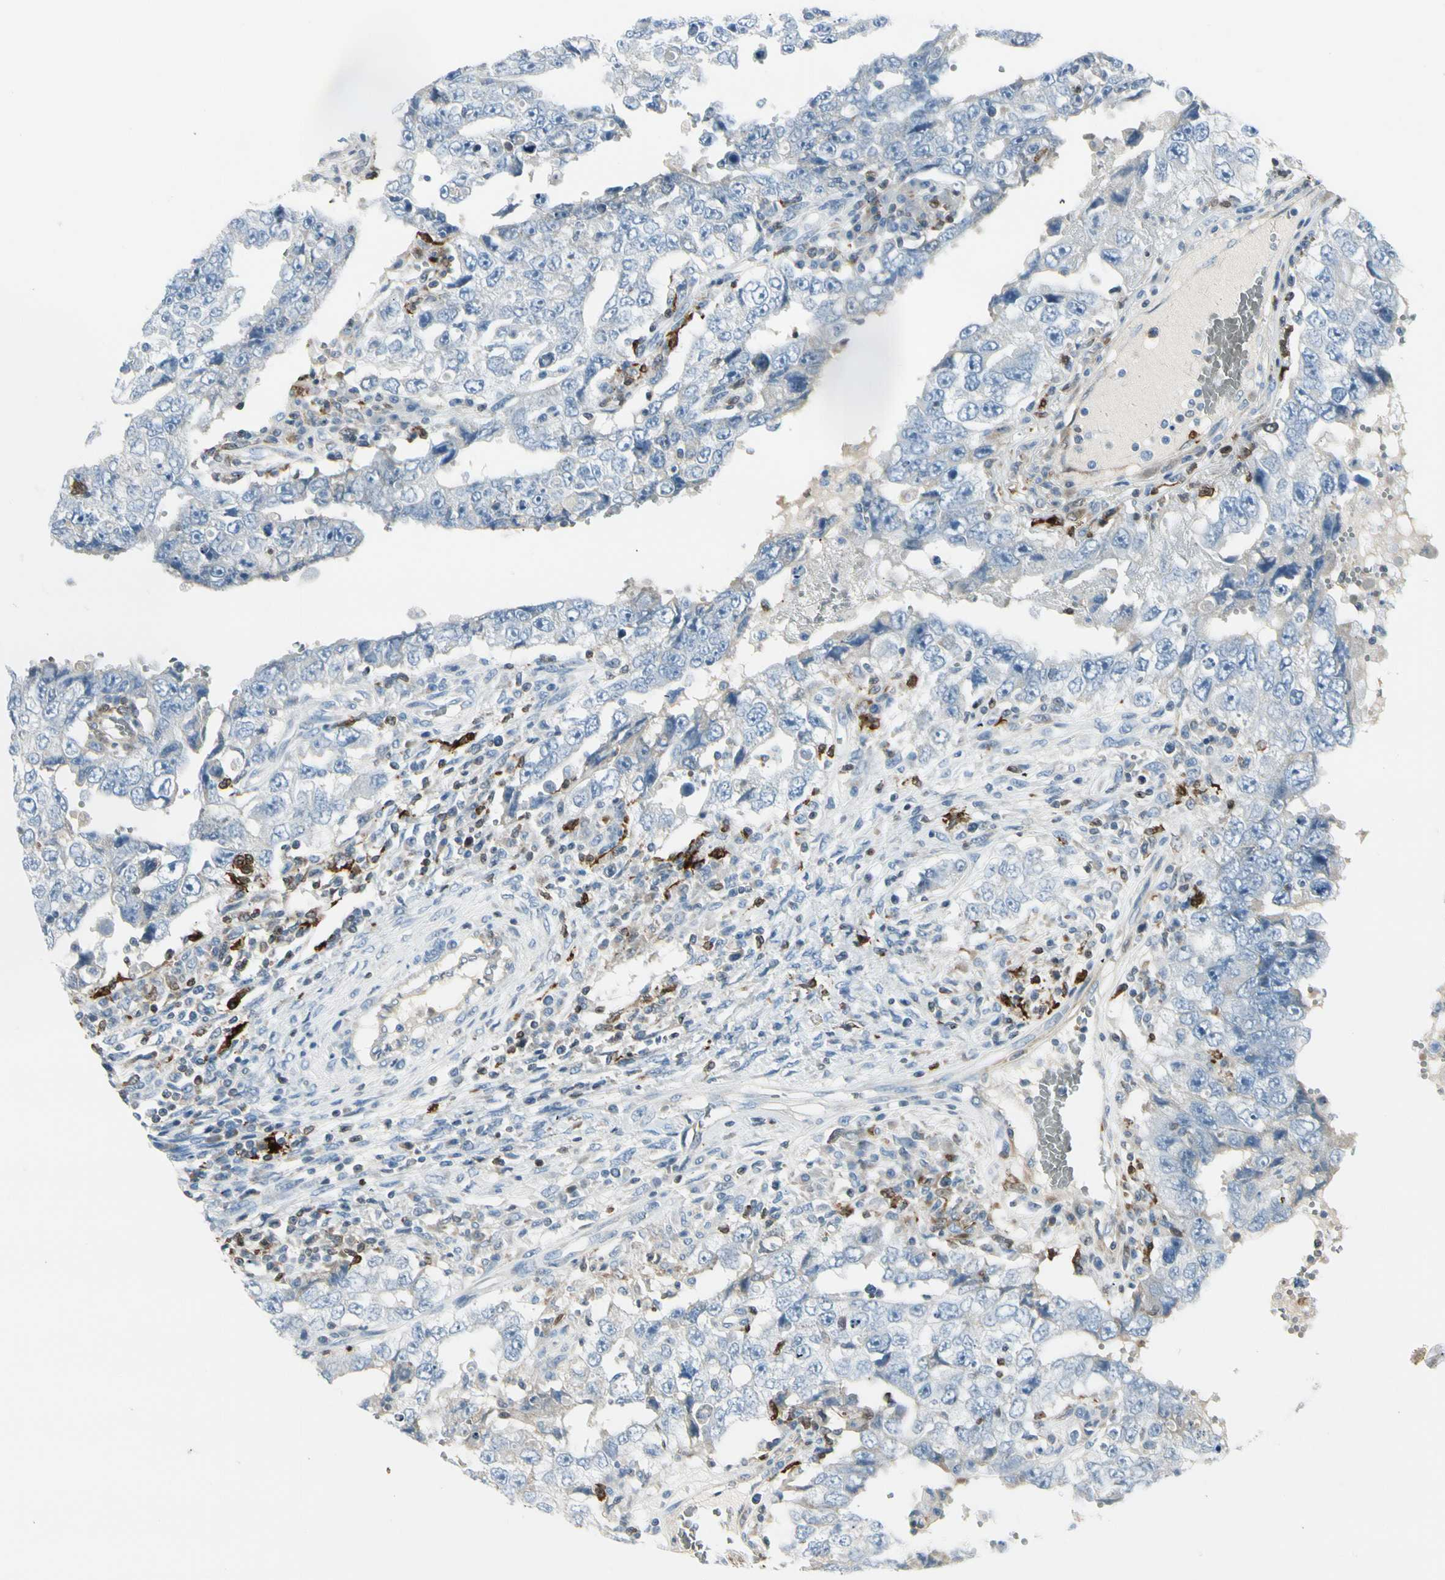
{"staining": {"intensity": "negative", "quantity": "none", "location": "none"}, "tissue": "testis cancer", "cell_type": "Tumor cells", "image_type": "cancer", "snomed": [{"axis": "morphology", "description": "Carcinoma, Embryonal, NOS"}, {"axis": "topography", "description": "Testis"}], "caption": "Tumor cells show no significant positivity in embryonal carcinoma (testis). (Brightfield microscopy of DAB immunohistochemistry at high magnification).", "gene": "TRAF1", "patient": {"sex": "male", "age": 26}}